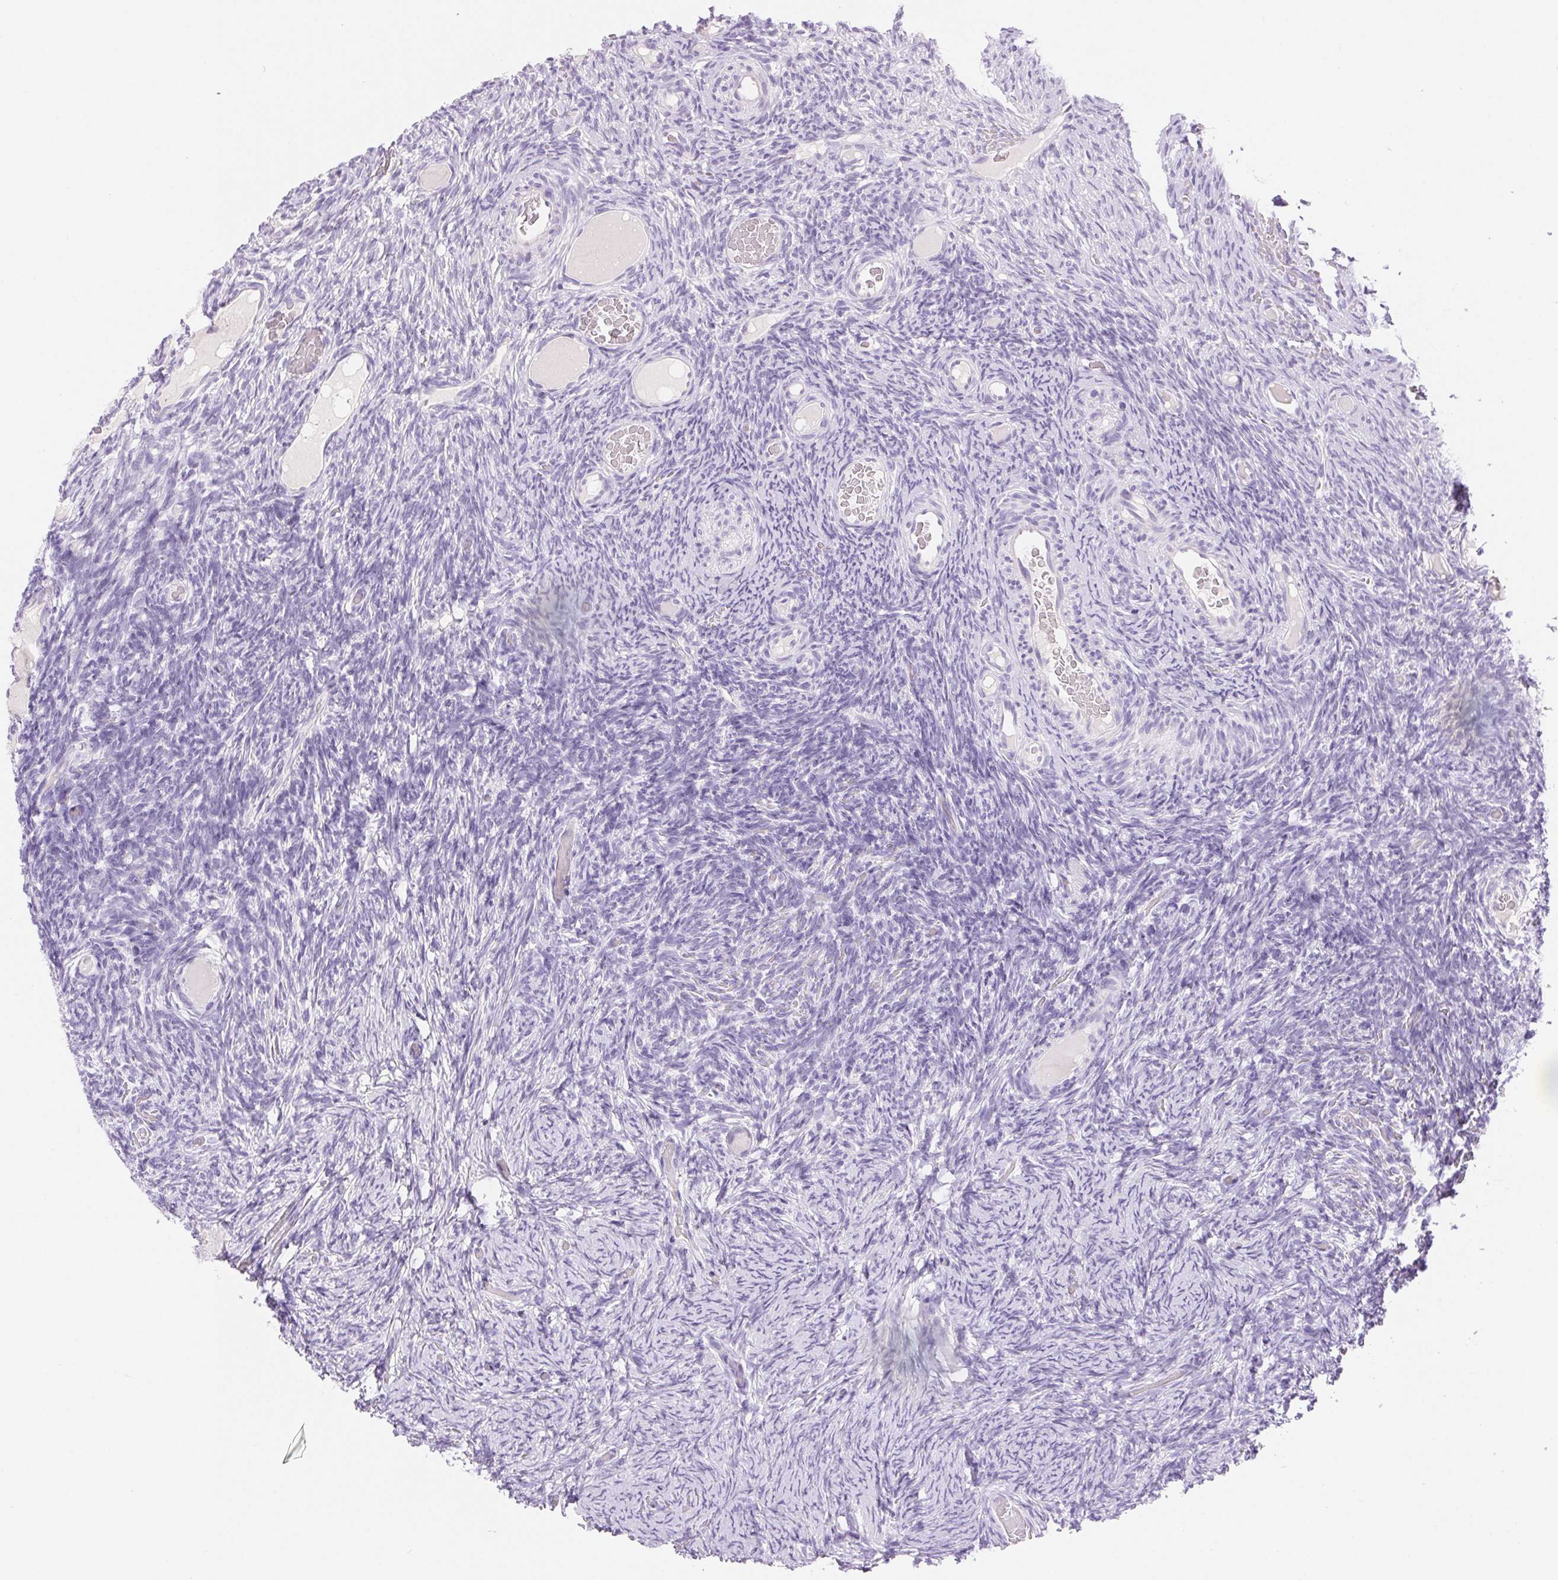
{"staining": {"intensity": "negative", "quantity": "none", "location": "none"}, "tissue": "ovary", "cell_type": "Follicle cells", "image_type": "normal", "snomed": [{"axis": "morphology", "description": "Normal tissue, NOS"}, {"axis": "topography", "description": "Ovary"}], "caption": "Follicle cells are negative for protein expression in normal human ovary. (DAB (3,3'-diaminobenzidine) immunohistochemistry visualized using brightfield microscopy, high magnification).", "gene": "CLDN16", "patient": {"sex": "female", "age": 34}}